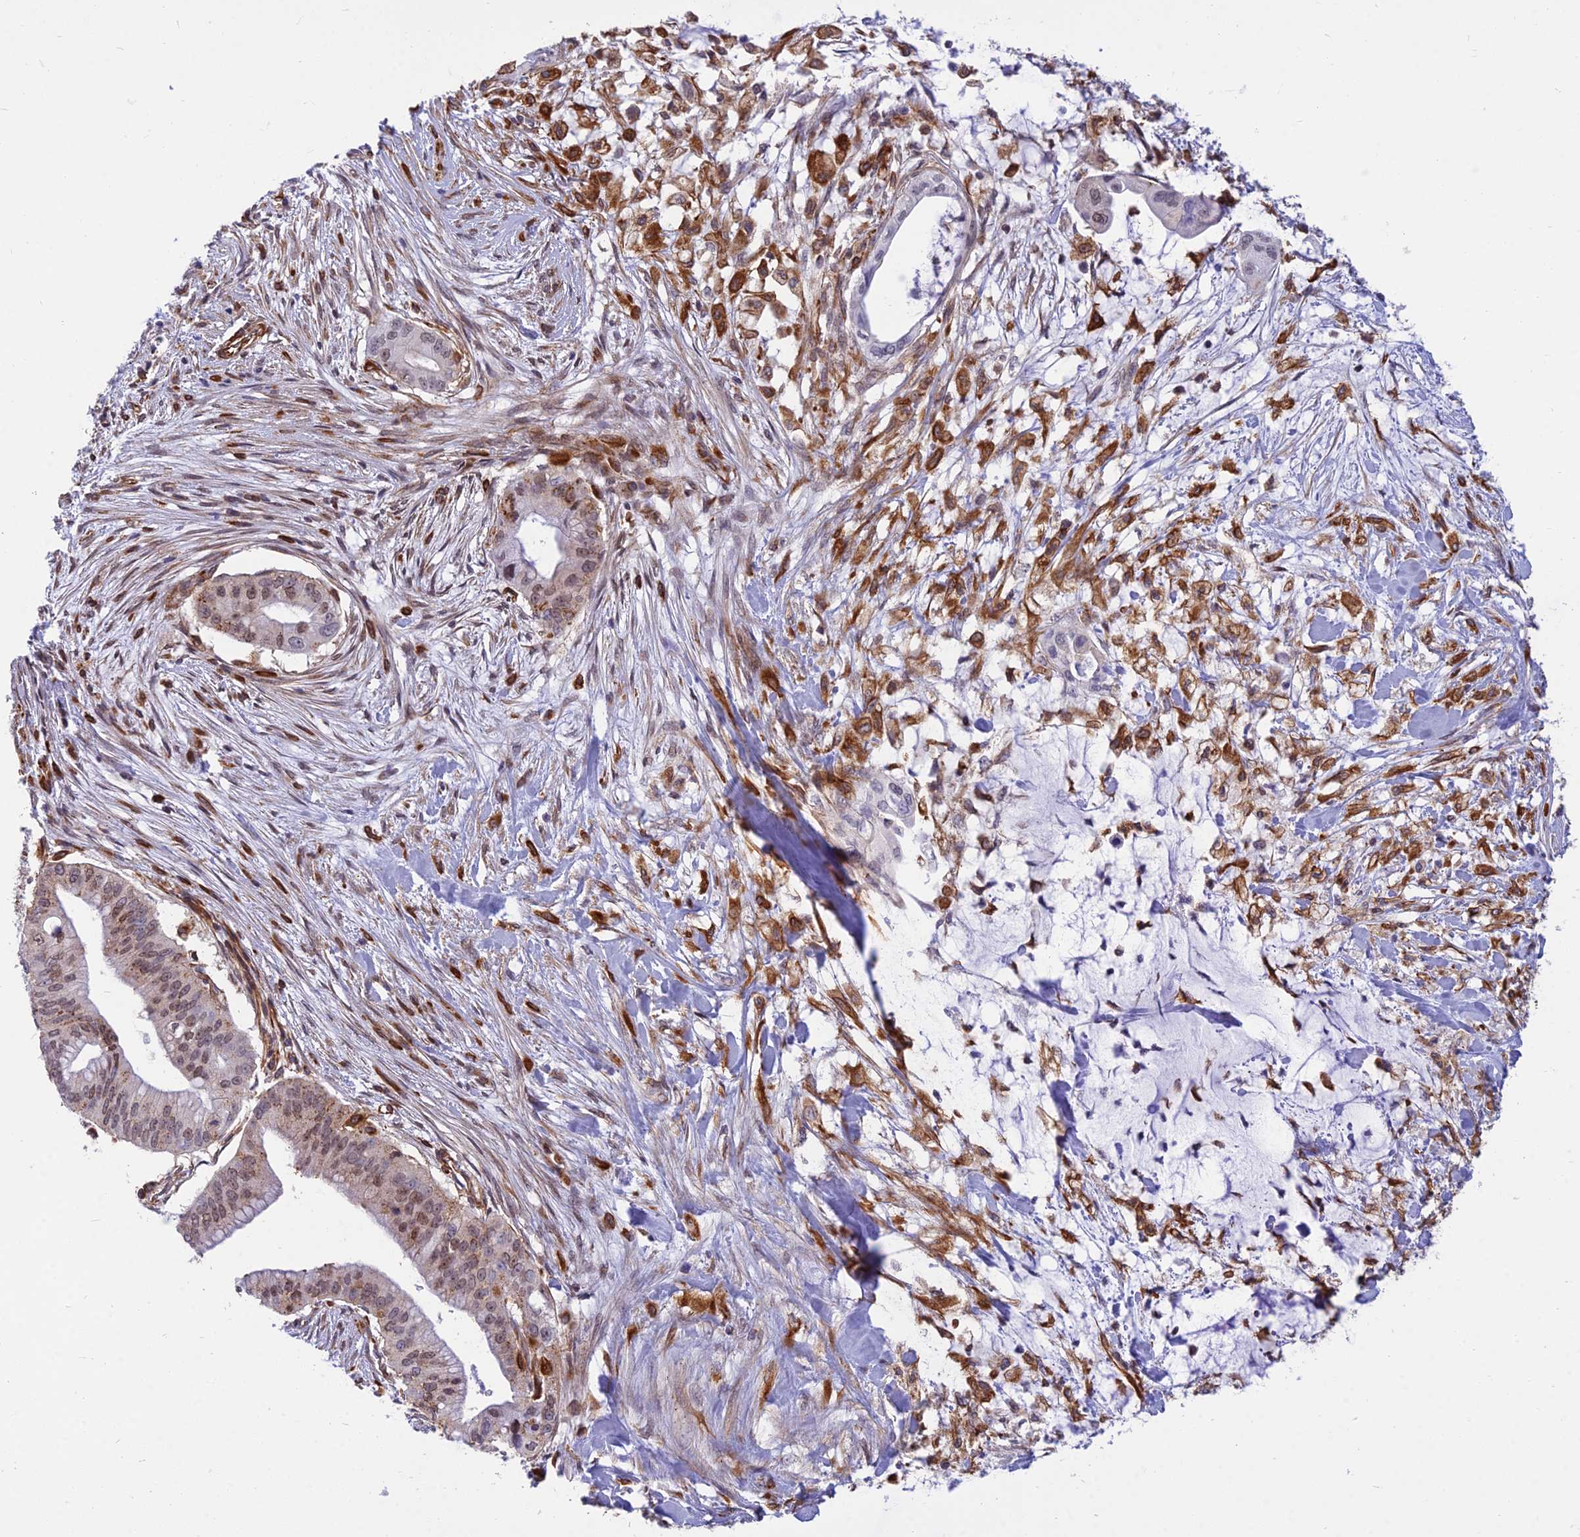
{"staining": {"intensity": "weak", "quantity": ">75%", "location": "cytoplasmic/membranous,nuclear"}, "tissue": "pancreatic cancer", "cell_type": "Tumor cells", "image_type": "cancer", "snomed": [{"axis": "morphology", "description": "Adenocarcinoma, NOS"}, {"axis": "topography", "description": "Pancreas"}], "caption": "IHC of adenocarcinoma (pancreatic) demonstrates low levels of weak cytoplasmic/membranous and nuclear positivity in about >75% of tumor cells. IHC stains the protein of interest in brown and the nuclei are stained blue.", "gene": "SAPCD2", "patient": {"sex": "male", "age": 46}}